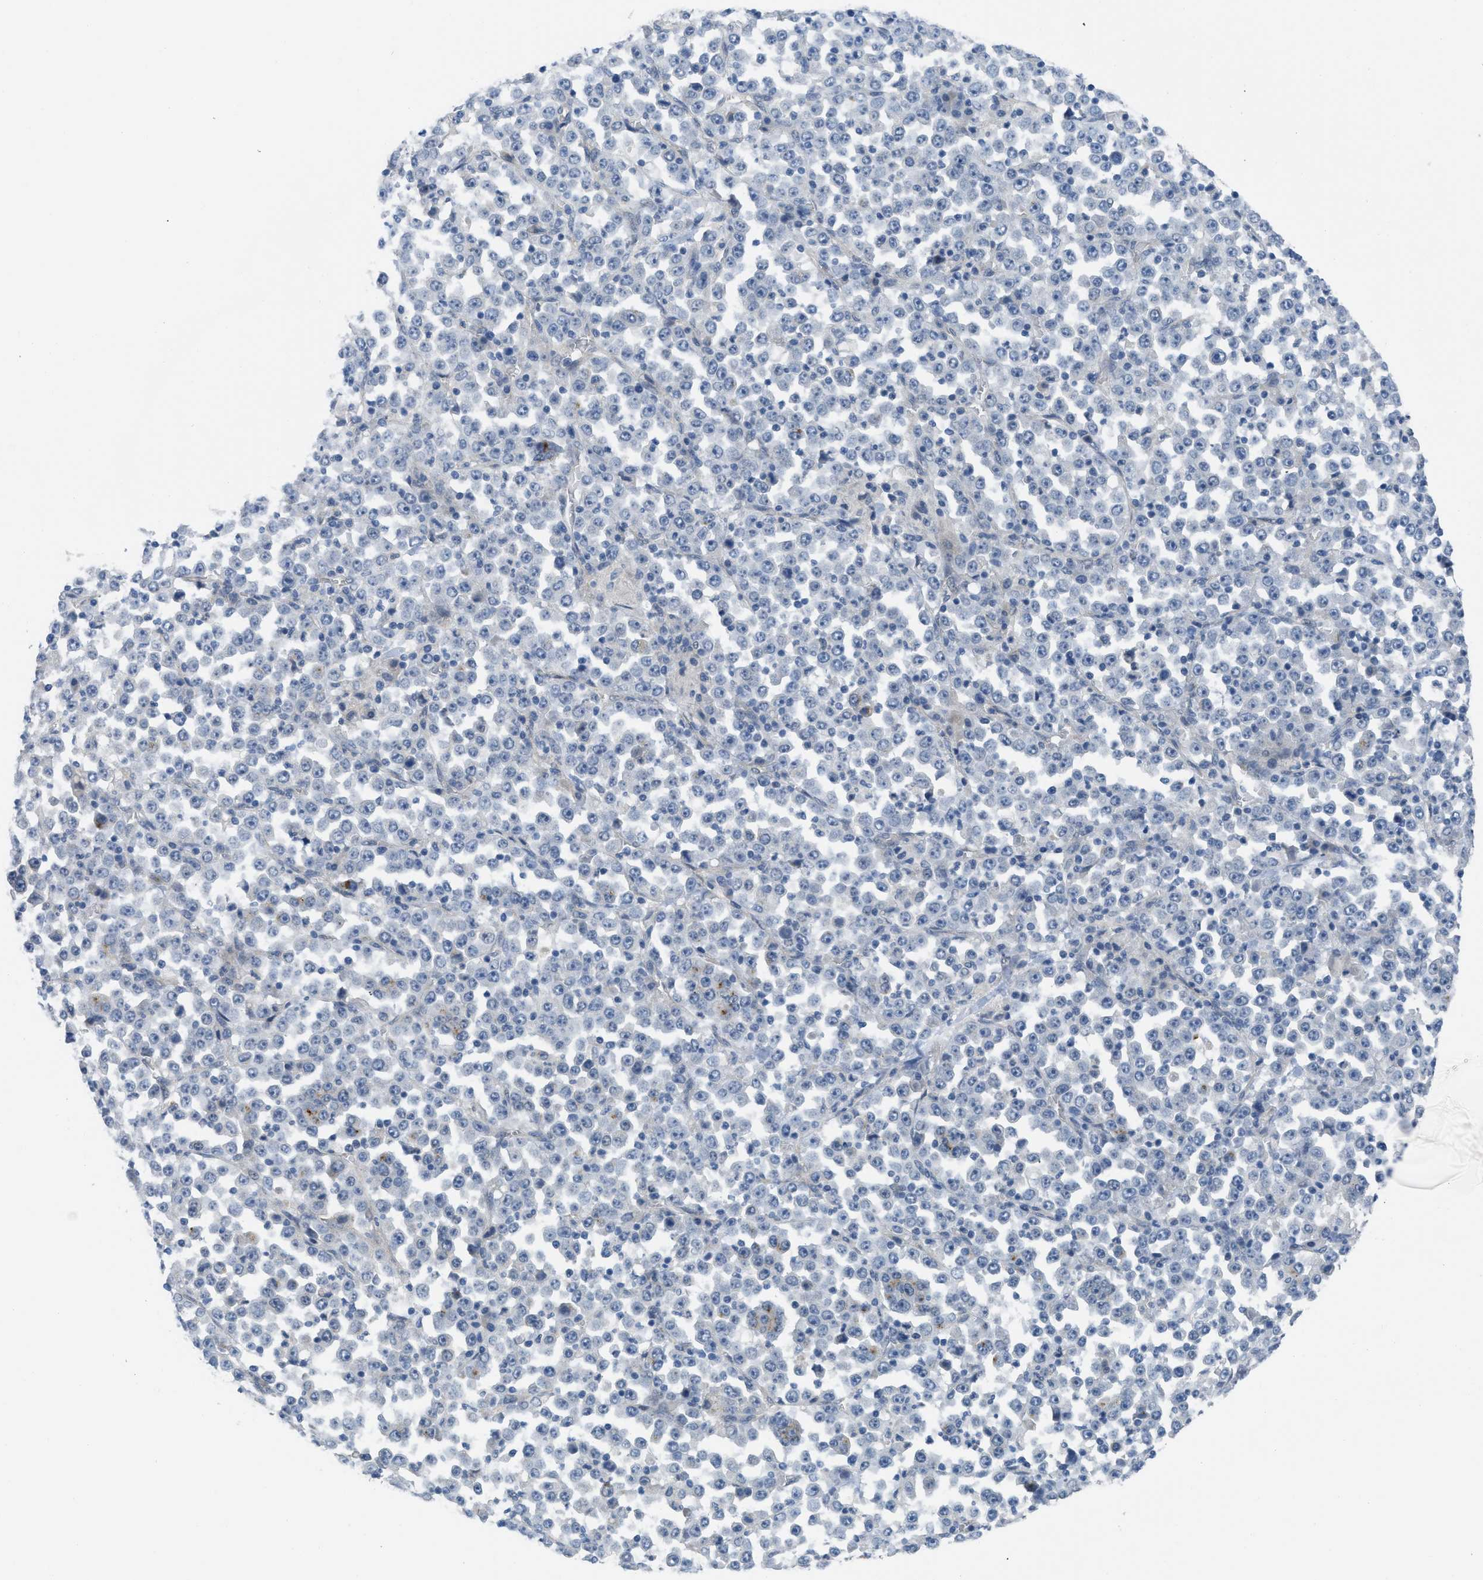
{"staining": {"intensity": "negative", "quantity": "none", "location": "none"}, "tissue": "stomach cancer", "cell_type": "Tumor cells", "image_type": "cancer", "snomed": [{"axis": "morphology", "description": "Normal tissue, NOS"}, {"axis": "morphology", "description": "Adenocarcinoma, NOS"}, {"axis": "topography", "description": "Stomach, upper"}, {"axis": "topography", "description": "Stomach"}], "caption": "A micrograph of stomach adenocarcinoma stained for a protein exhibits no brown staining in tumor cells.", "gene": "TNFAIP1", "patient": {"sex": "male", "age": 59}}